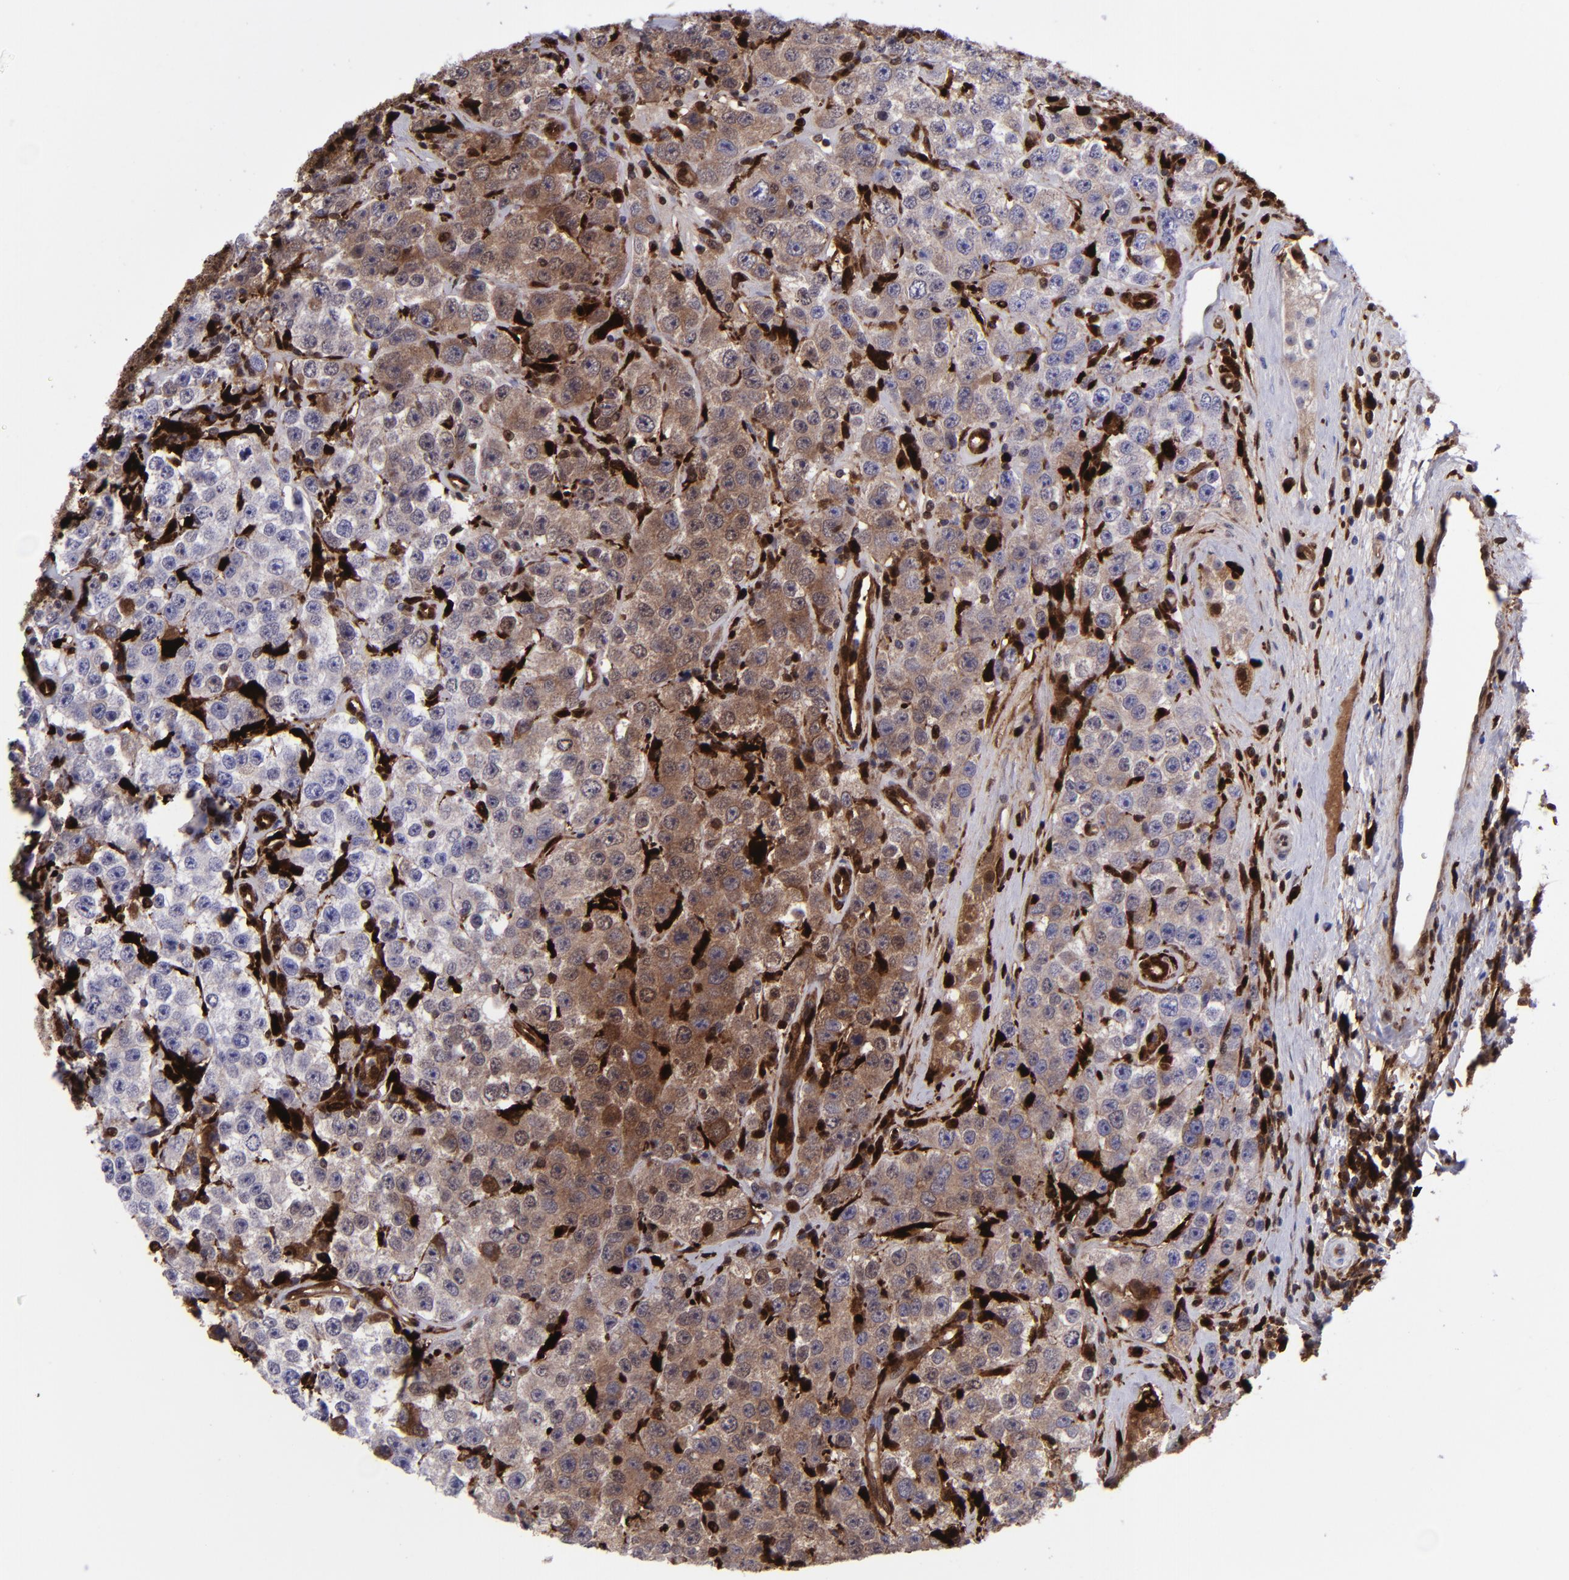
{"staining": {"intensity": "moderate", "quantity": "25%-75%", "location": "cytoplasmic/membranous"}, "tissue": "testis cancer", "cell_type": "Tumor cells", "image_type": "cancer", "snomed": [{"axis": "morphology", "description": "Seminoma, NOS"}, {"axis": "topography", "description": "Testis"}], "caption": "IHC photomicrograph of human testis cancer (seminoma) stained for a protein (brown), which shows medium levels of moderate cytoplasmic/membranous positivity in about 25%-75% of tumor cells.", "gene": "TYMP", "patient": {"sex": "male", "age": 52}}